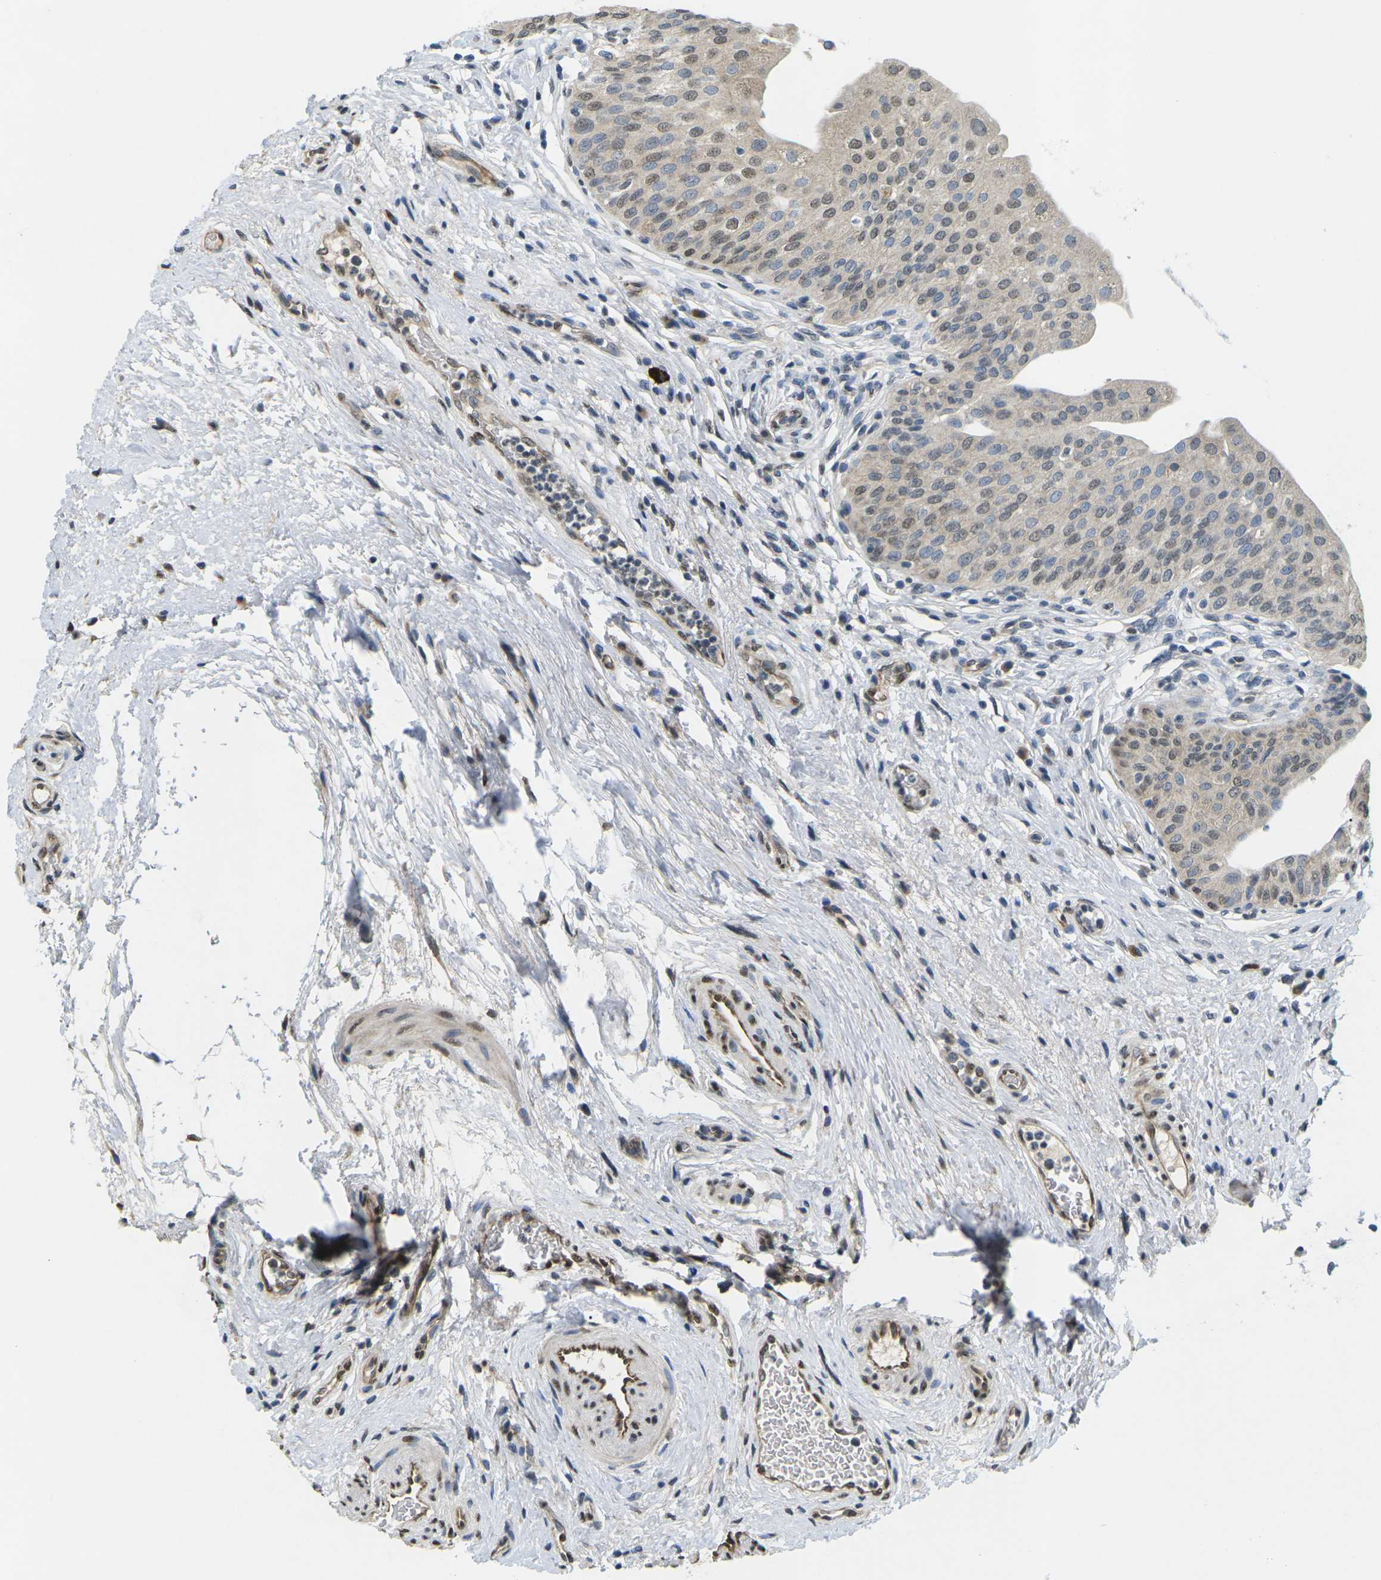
{"staining": {"intensity": "moderate", "quantity": "25%-75%", "location": "cytoplasmic/membranous,nuclear"}, "tissue": "urinary bladder", "cell_type": "Urothelial cells", "image_type": "normal", "snomed": [{"axis": "morphology", "description": "Normal tissue, NOS"}, {"axis": "topography", "description": "Urinary bladder"}], "caption": "DAB (3,3'-diaminobenzidine) immunohistochemical staining of benign human urinary bladder displays moderate cytoplasmic/membranous,nuclear protein expression in about 25%-75% of urothelial cells. The protein of interest is stained brown, and the nuclei are stained in blue (DAB (3,3'-diaminobenzidine) IHC with brightfield microscopy, high magnification).", "gene": "ERBB4", "patient": {"sex": "male", "age": 46}}